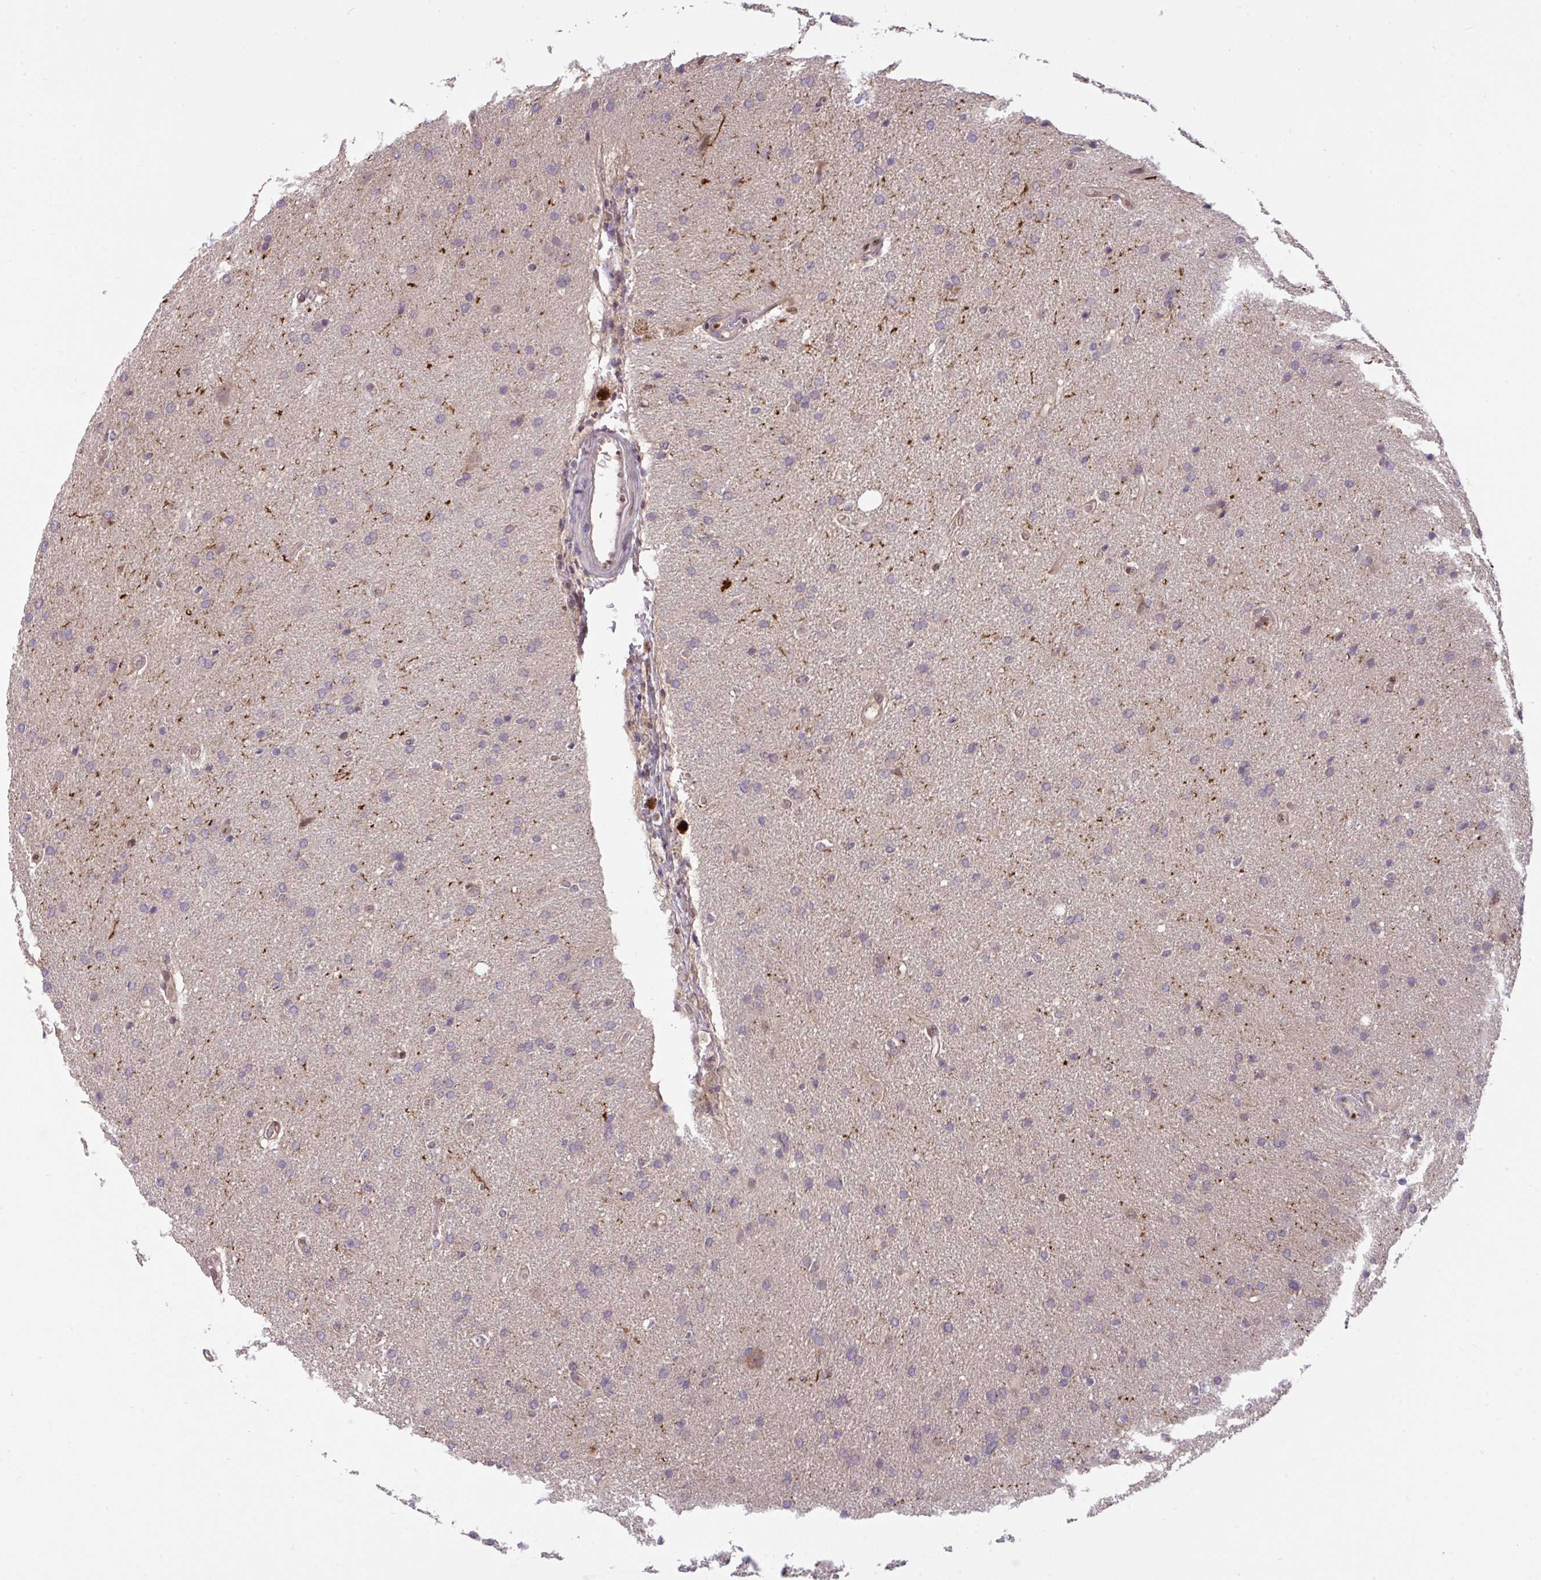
{"staining": {"intensity": "negative", "quantity": "none", "location": "none"}, "tissue": "glioma", "cell_type": "Tumor cells", "image_type": "cancer", "snomed": [{"axis": "morphology", "description": "Glioma, malignant, High grade"}, {"axis": "topography", "description": "Brain"}], "caption": "IHC image of human glioma stained for a protein (brown), which exhibits no expression in tumor cells.", "gene": "KLF2", "patient": {"sex": "male", "age": 56}}